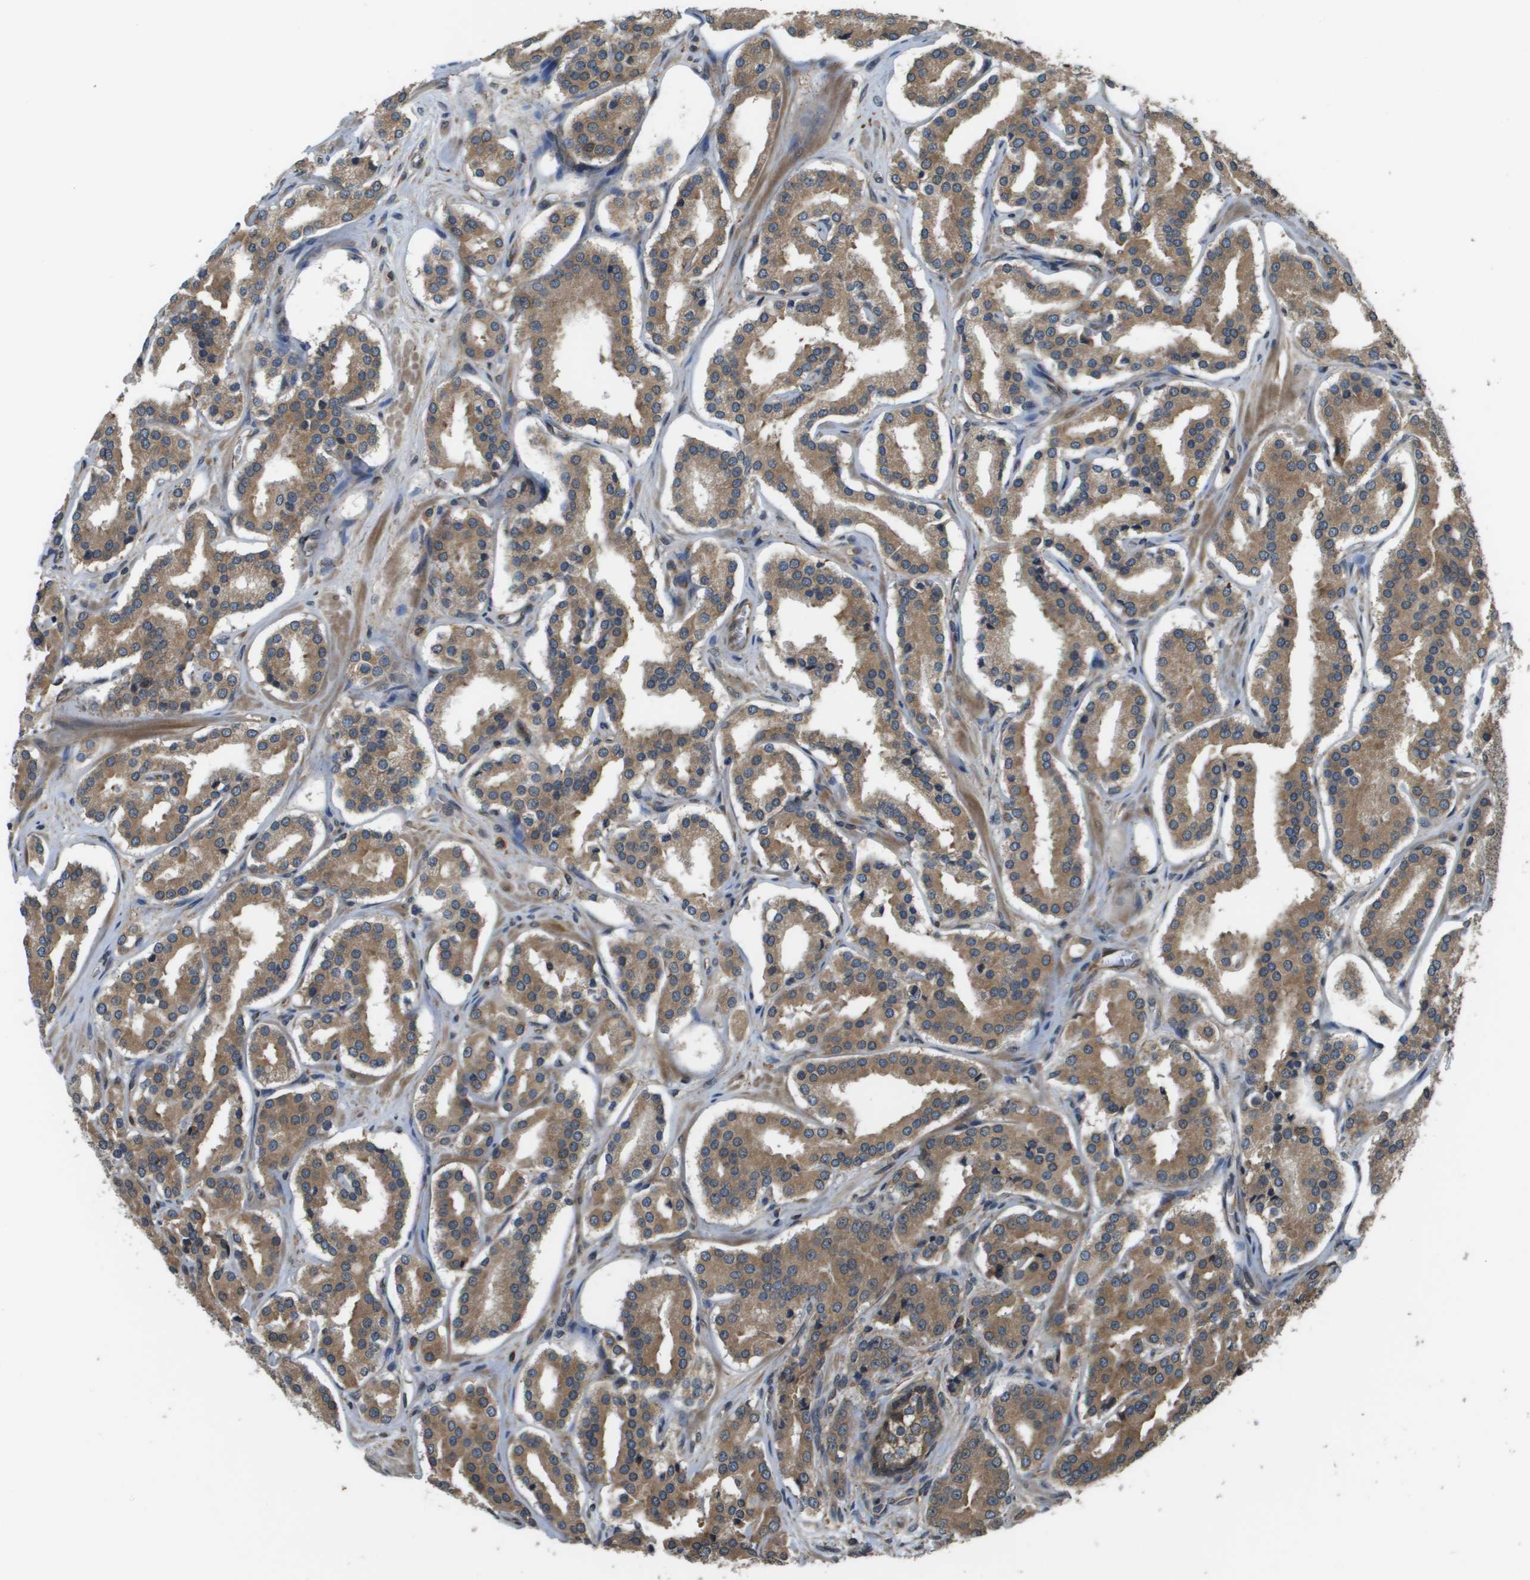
{"staining": {"intensity": "moderate", "quantity": ">75%", "location": "cytoplasmic/membranous"}, "tissue": "prostate cancer", "cell_type": "Tumor cells", "image_type": "cancer", "snomed": [{"axis": "morphology", "description": "Adenocarcinoma, High grade"}, {"axis": "topography", "description": "Prostate"}], "caption": "A high-resolution micrograph shows IHC staining of adenocarcinoma (high-grade) (prostate), which reveals moderate cytoplasmic/membranous positivity in approximately >75% of tumor cells.", "gene": "SEC62", "patient": {"sex": "male", "age": 60}}